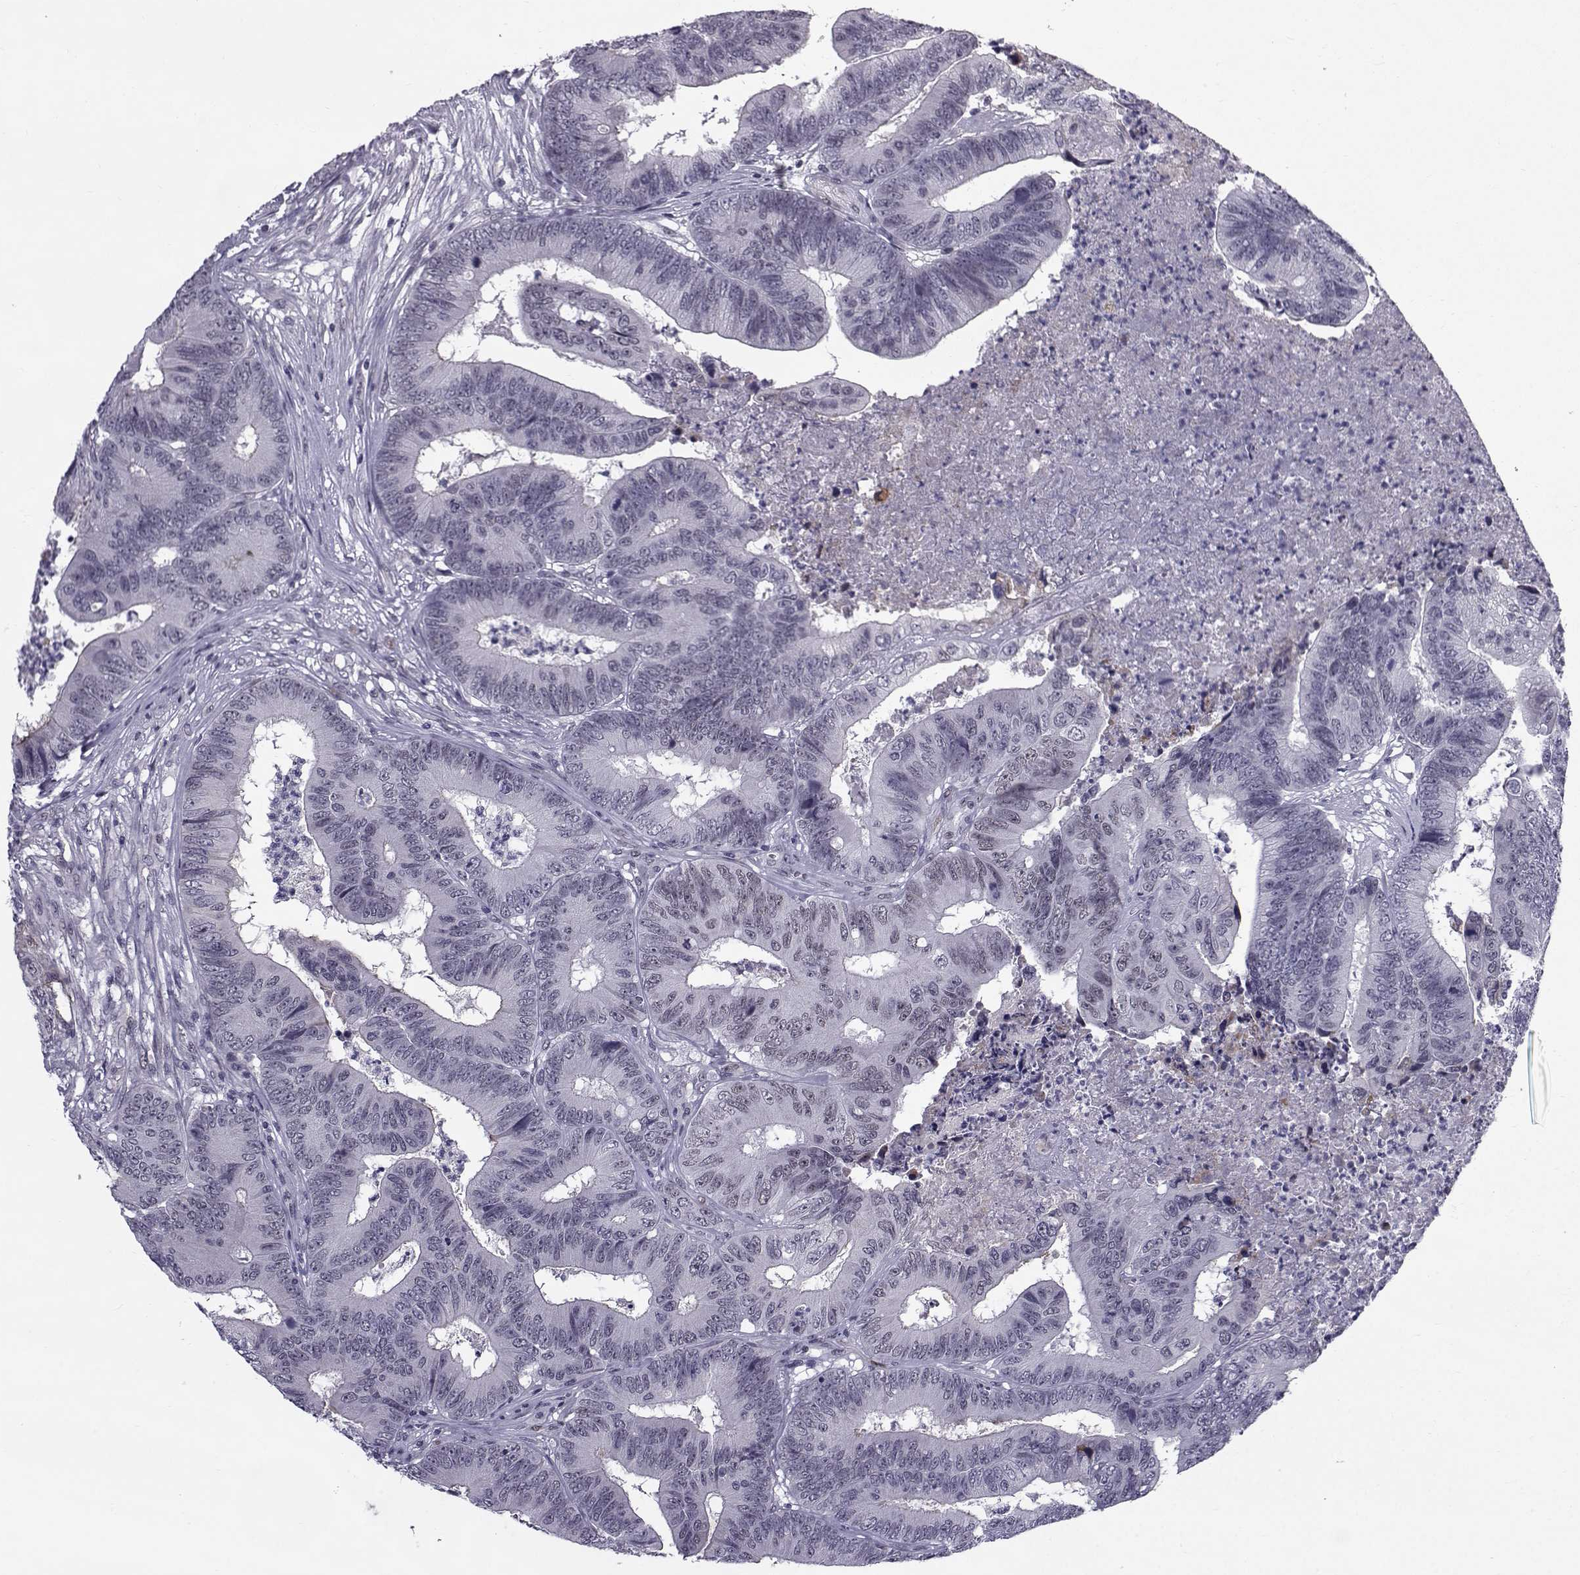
{"staining": {"intensity": "negative", "quantity": "none", "location": "none"}, "tissue": "colorectal cancer", "cell_type": "Tumor cells", "image_type": "cancer", "snomed": [{"axis": "morphology", "description": "Adenocarcinoma, NOS"}, {"axis": "topography", "description": "Colon"}], "caption": "This image is of colorectal adenocarcinoma stained with immunohistochemistry to label a protein in brown with the nuclei are counter-stained blue. There is no expression in tumor cells.", "gene": "RBM24", "patient": {"sex": "male", "age": 84}}